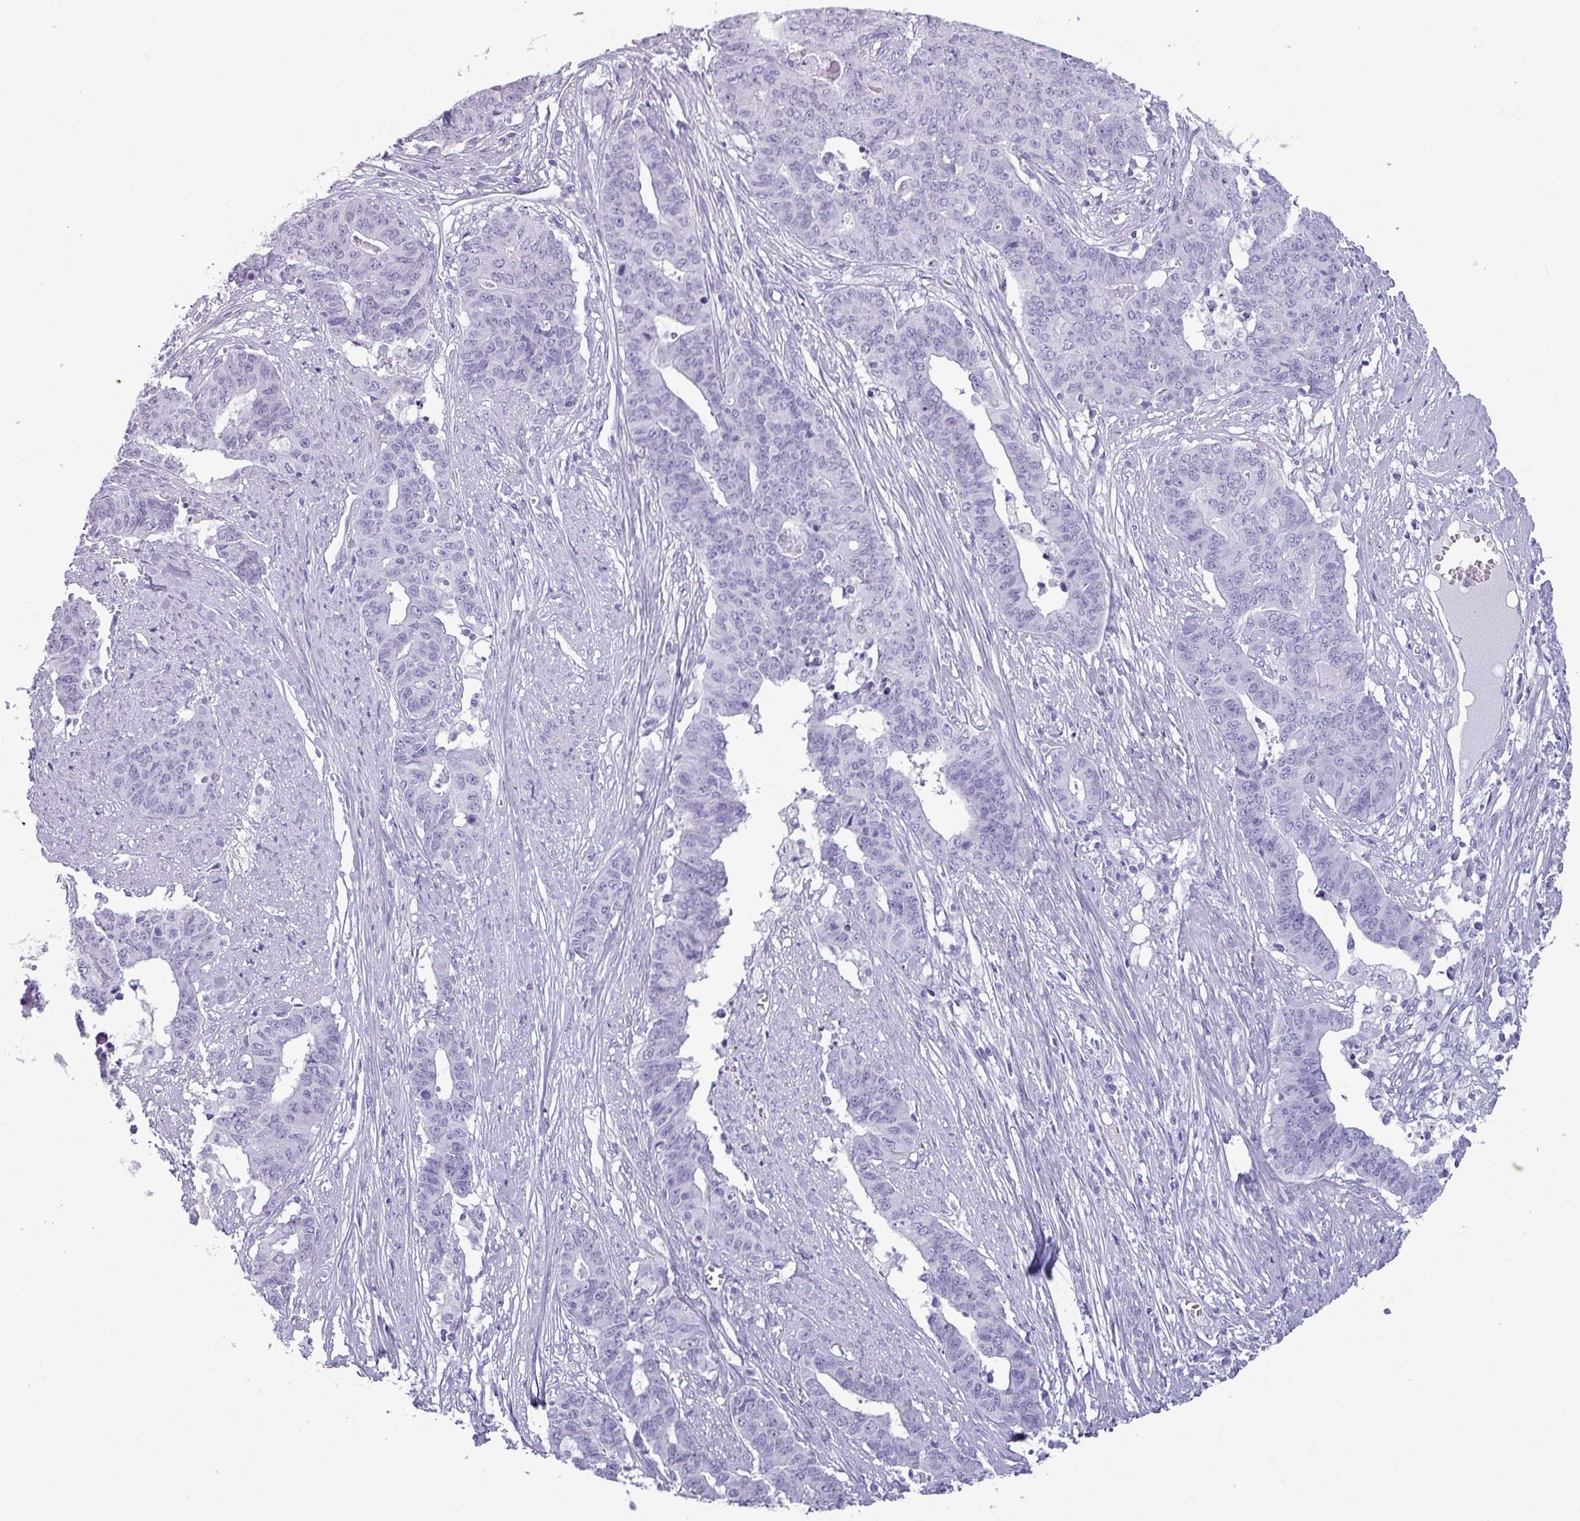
{"staining": {"intensity": "negative", "quantity": "none", "location": "none"}, "tissue": "endometrial cancer", "cell_type": "Tumor cells", "image_type": "cancer", "snomed": [{"axis": "morphology", "description": "Adenocarcinoma, NOS"}, {"axis": "topography", "description": "Endometrium"}], "caption": "A photomicrograph of human endometrial cancer is negative for staining in tumor cells.", "gene": "CRYBB2", "patient": {"sex": "female", "age": 59}}